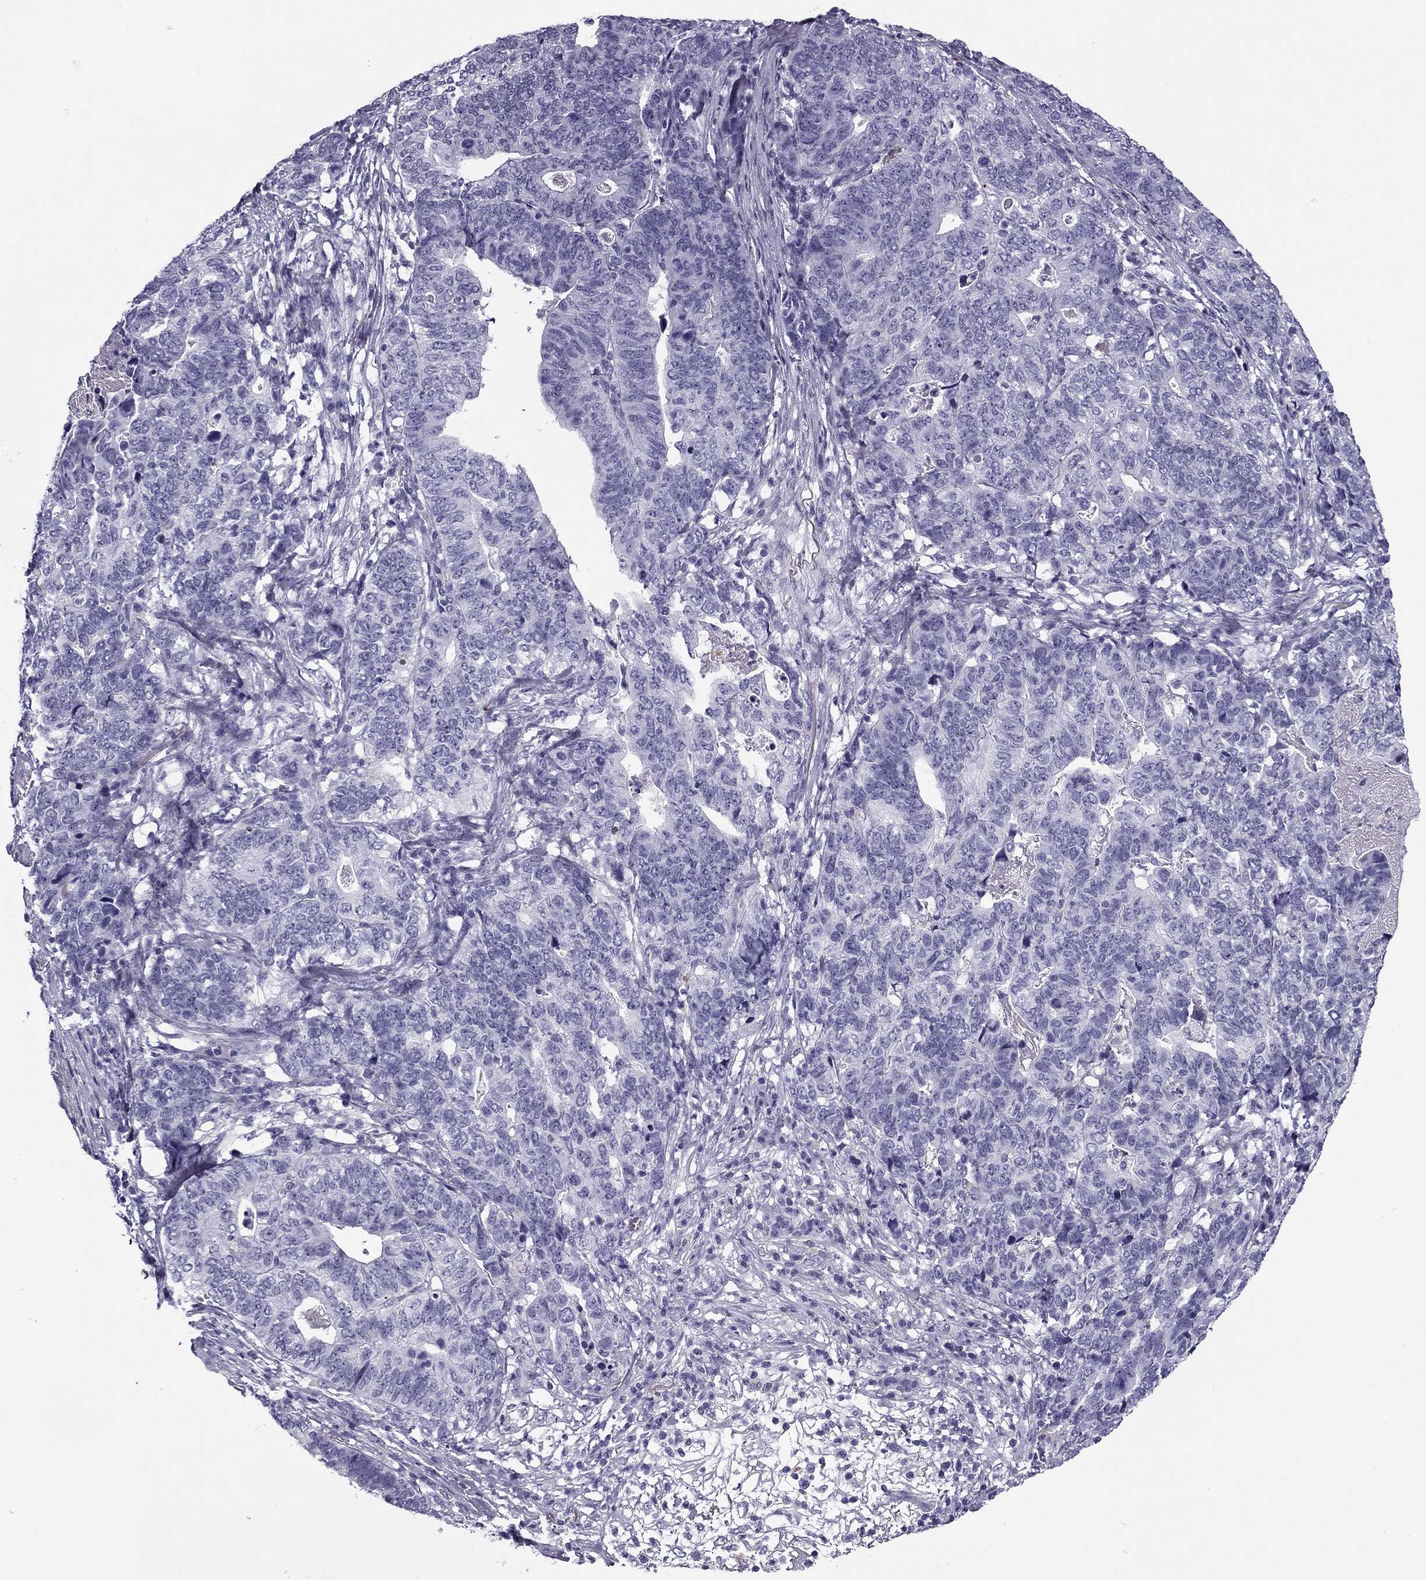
{"staining": {"intensity": "negative", "quantity": "none", "location": "none"}, "tissue": "stomach cancer", "cell_type": "Tumor cells", "image_type": "cancer", "snomed": [{"axis": "morphology", "description": "Adenocarcinoma, NOS"}, {"axis": "topography", "description": "Stomach, upper"}], "caption": "Tumor cells are negative for protein expression in human stomach cancer (adenocarcinoma).", "gene": "MC5R", "patient": {"sex": "female", "age": 67}}